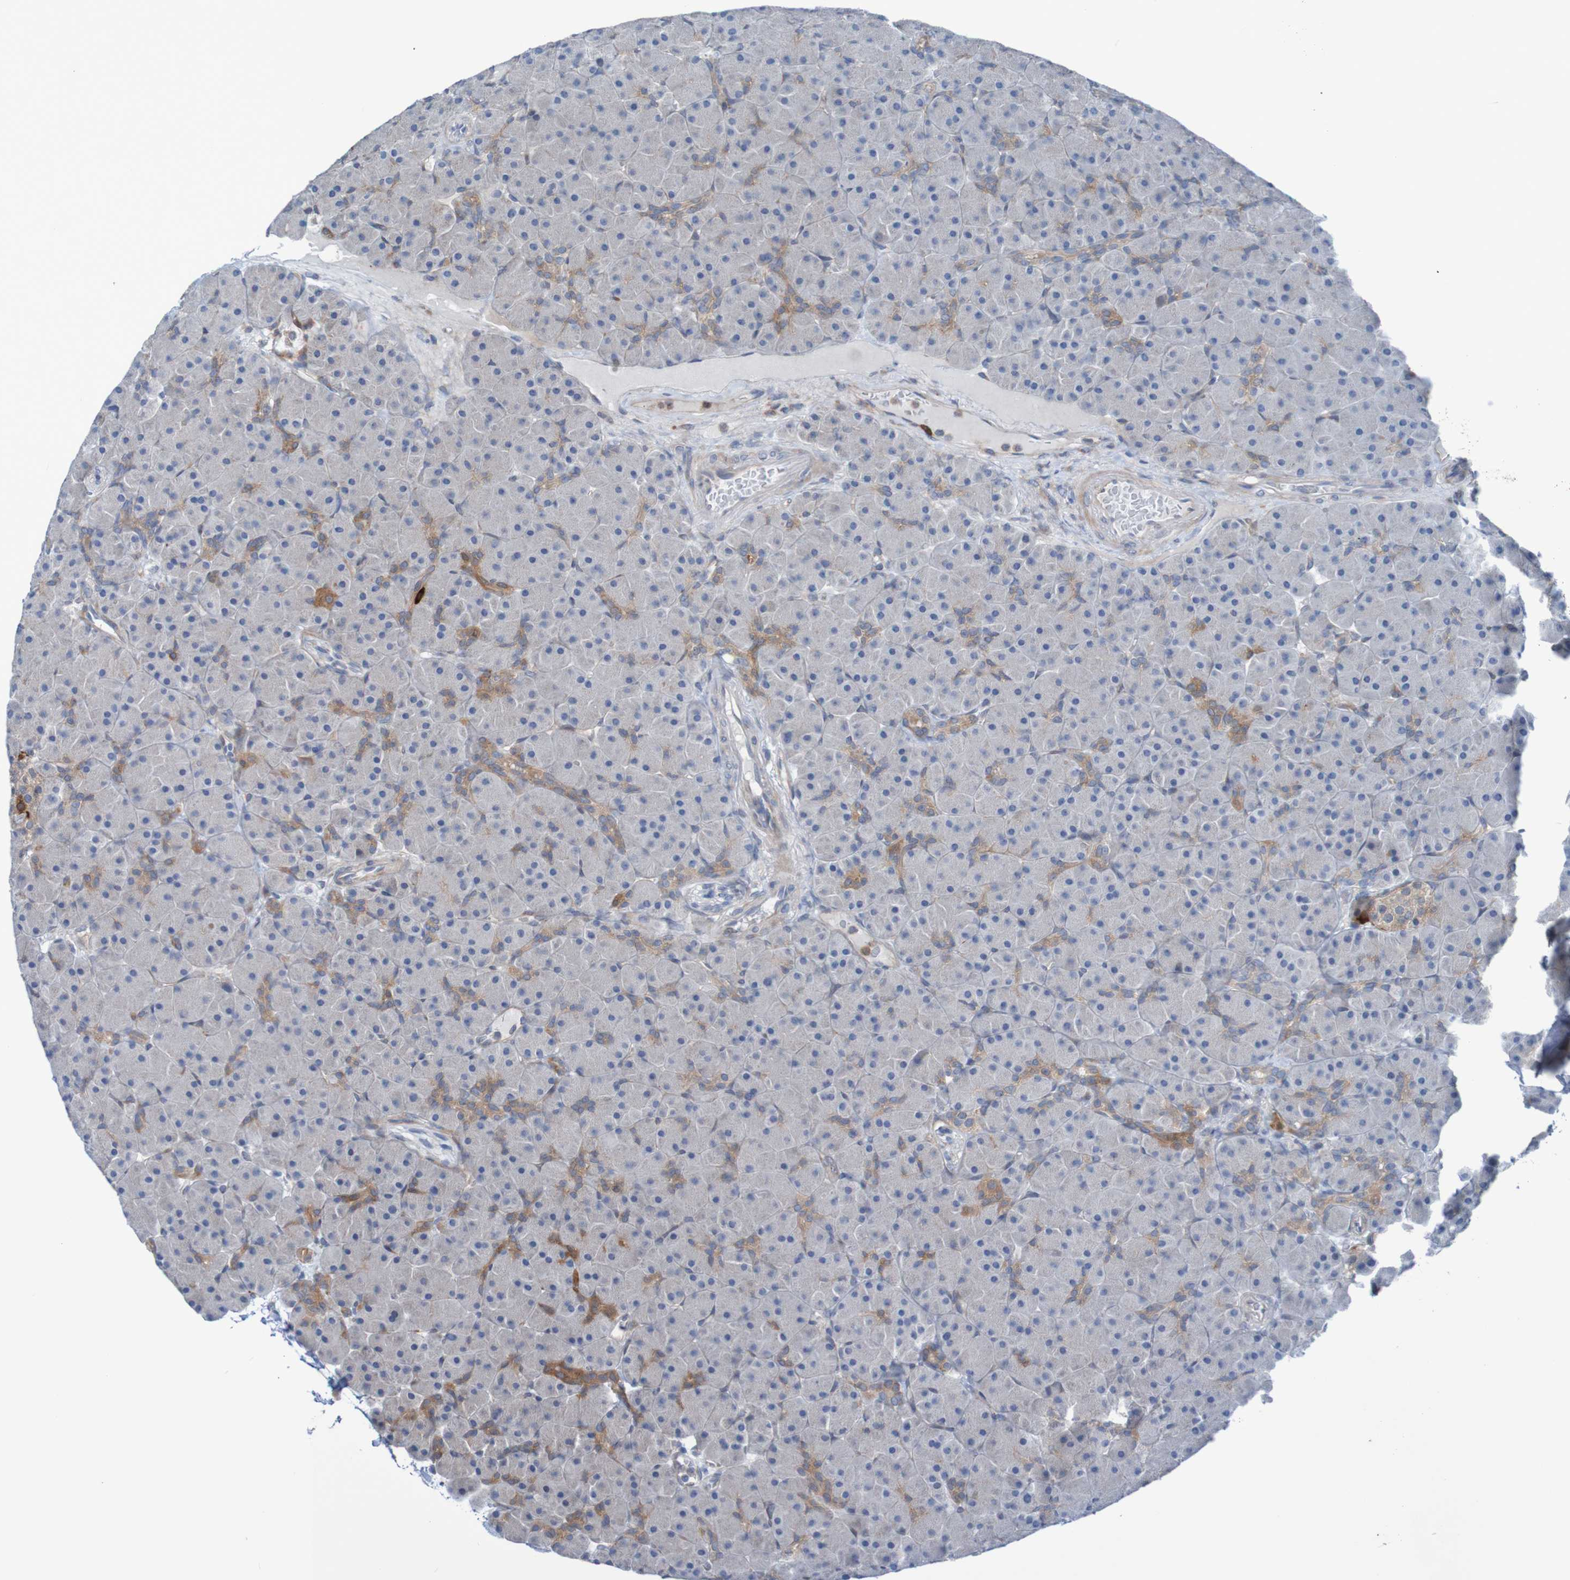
{"staining": {"intensity": "negative", "quantity": "none", "location": "none"}, "tissue": "pancreas", "cell_type": "Exocrine glandular cells", "image_type": "normal", "snomed": [{"axis": "morphology", "description": "Normal tissue, NOS"}, {"axis": "topography", "description": "Pancreas"}], "caption": "Immunohistochemistry (IHC) of normal pancreas exhibits no expression in exocrine glandular cells.", "gene": "ANGPT4", "patient": {"sex": "male", "age": 66}}